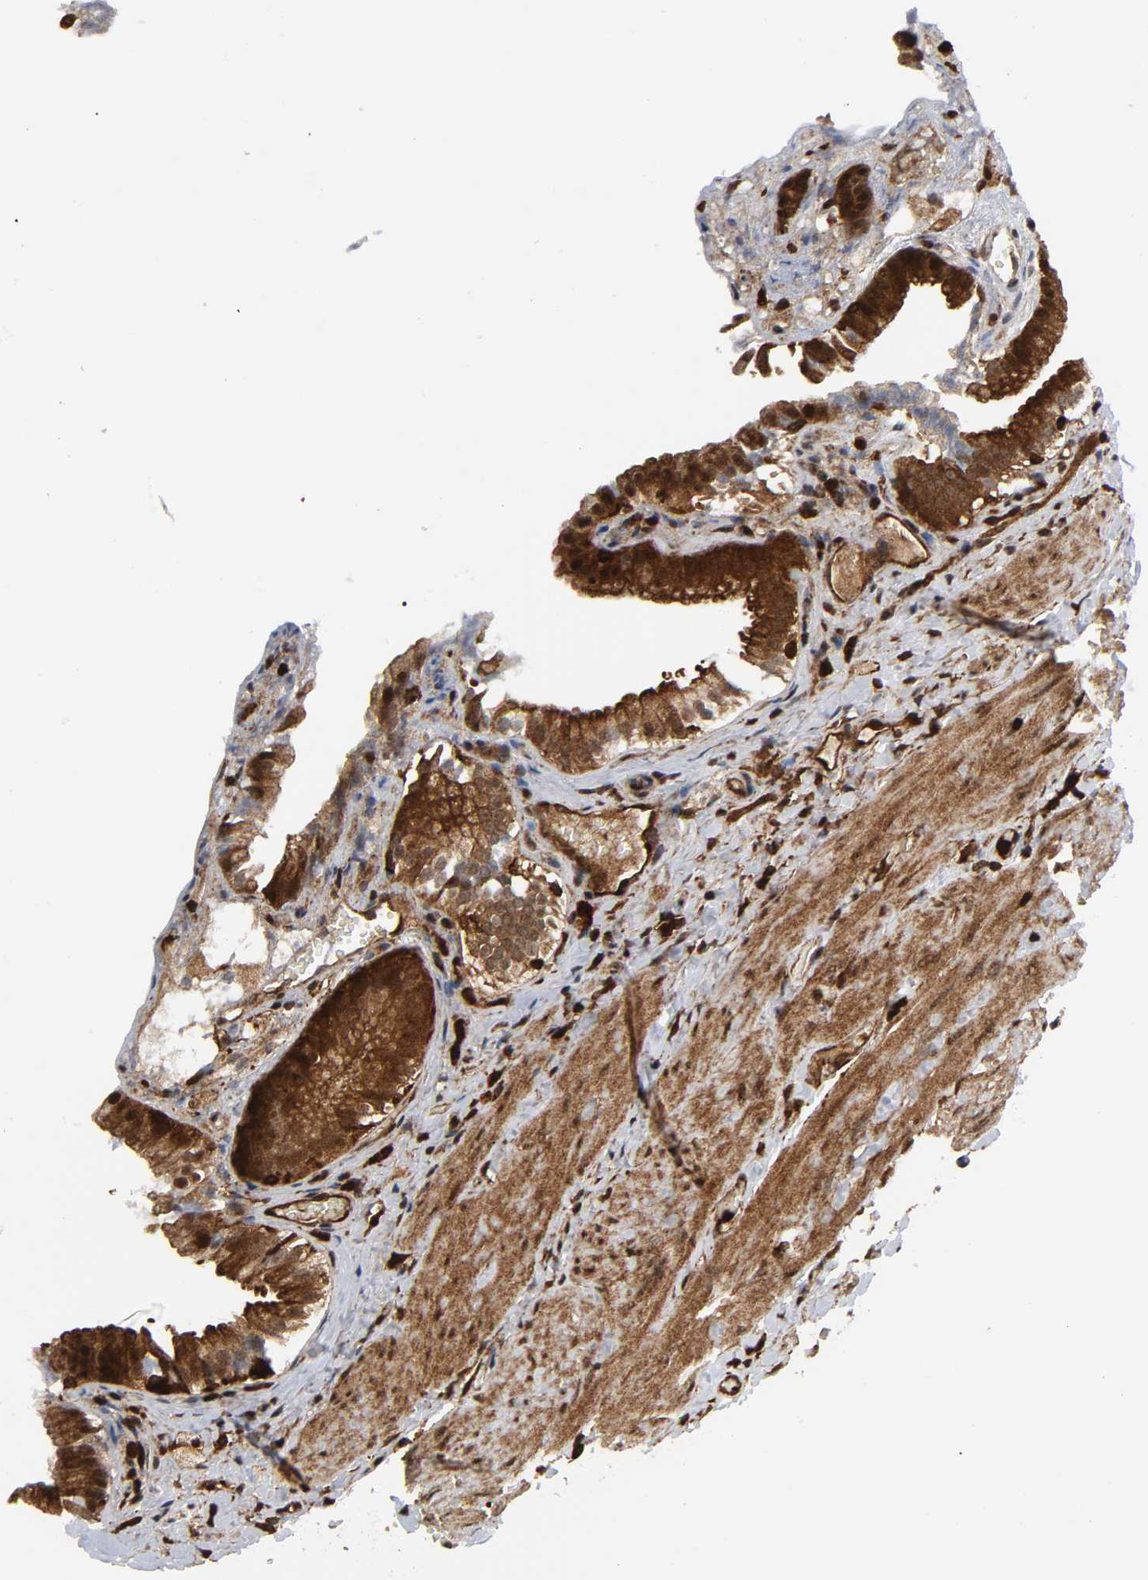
{"staining": {"intensity": "moderate", "quantity": "<25%", "location": "cytoplasmic/membranous,nuclear"}, "tissue": "gallbladder", "cell_type": "Glandular cells", "image_type": "normal", "snomed": [{"axis": "morphology", "description": "Normal tissue, NOS"}, {"axis": "topography", "description": "Gallbladder"}], "caption": "Brown immunohistochemical staining in normal gallbladder displays moderate cytoplasmic/membranous,nuclear staining in approximately <25% of glandular cells. (Stains: DAB in brown, nuclei in blue, Microscopy: brightfield microscopy at high magnification).", "gene": "MAPK1", "patient": {"sex": "female", "age": 24}}